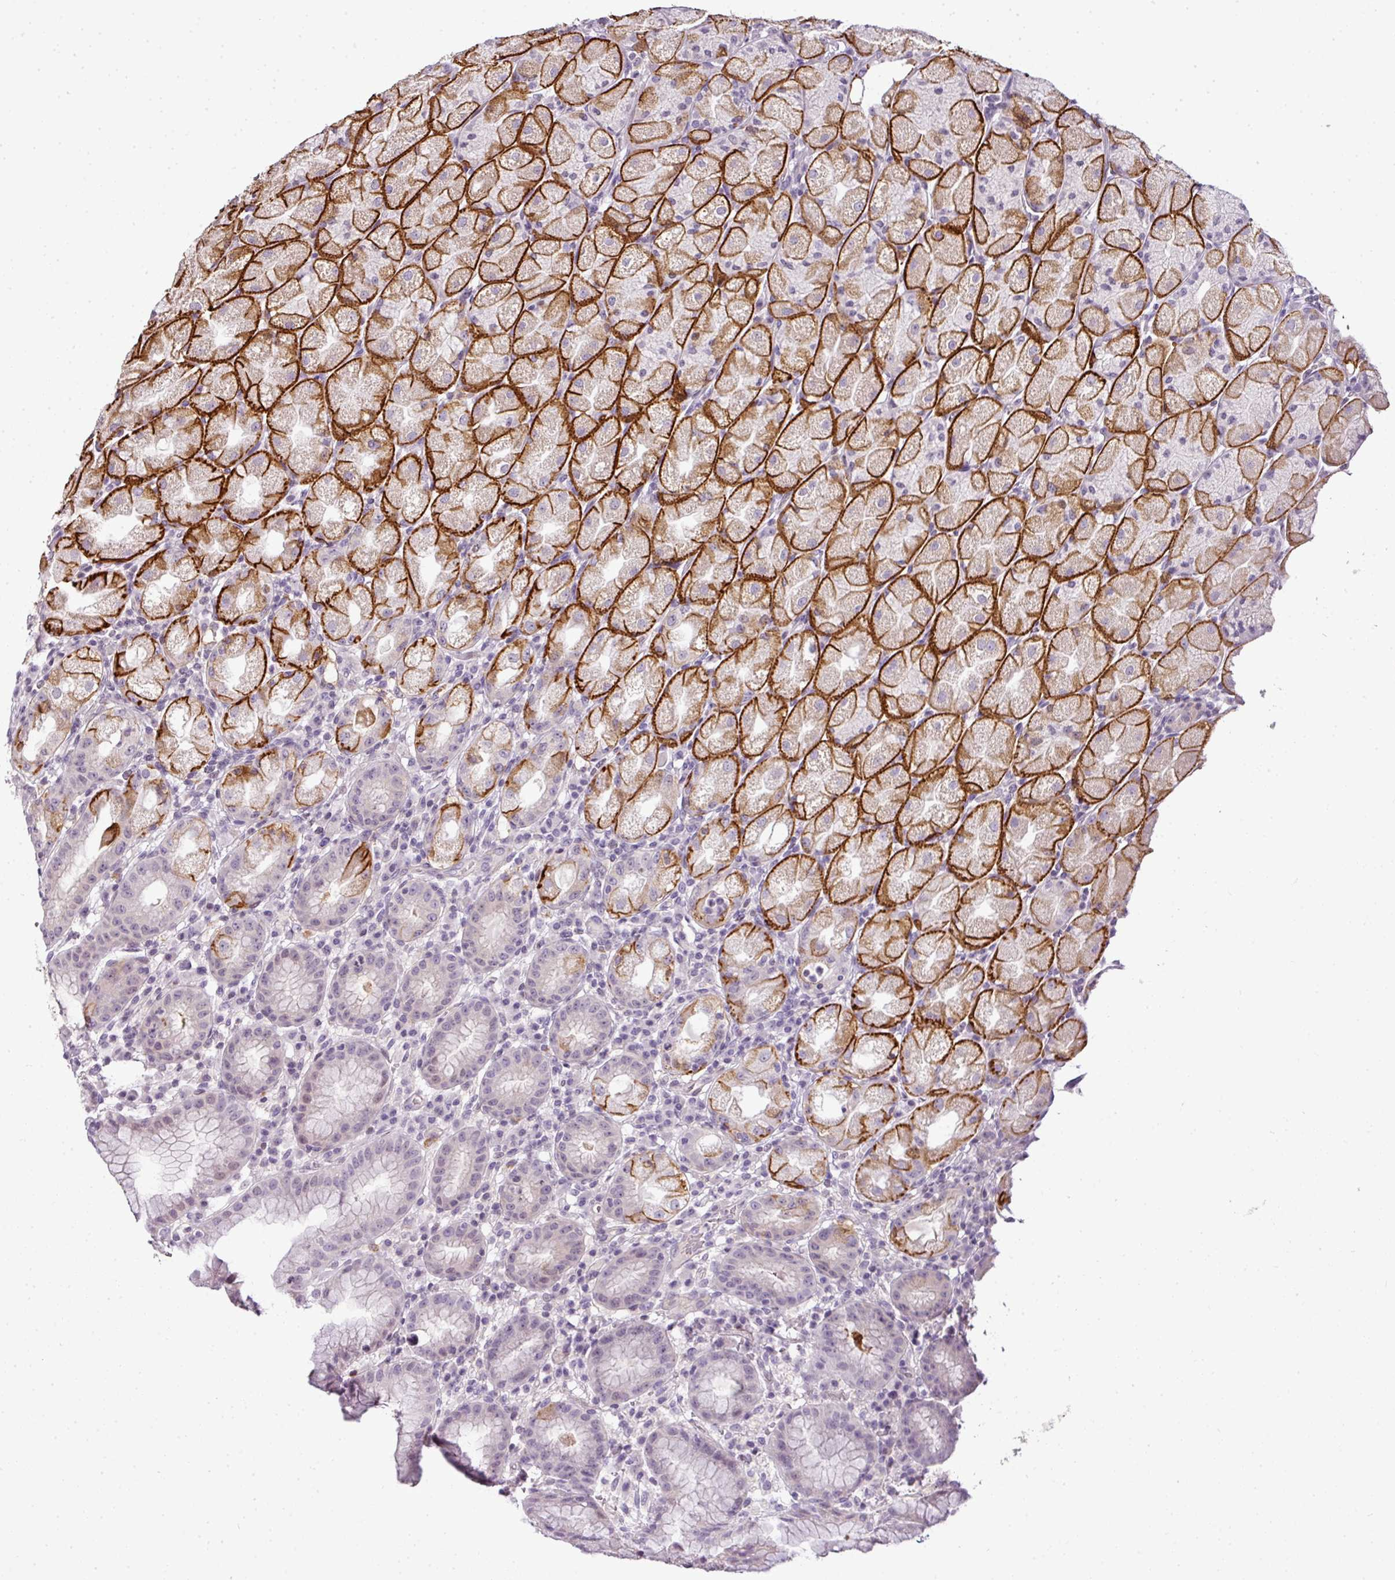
{"staining": {"intensity": "strong", "quantity": "25%-75%", "location": "cytoplasmic/membranous"}, "tissue": "stomach", "cell_type": "Glandular cells", "image_type": "normal", "snomed": [{"axis": "morphology", "description": "Normal tissue, NOS"}, {"axis": "topography", "description": "Stomach, upper"}], "caption": "DAB (3,3'-diaminobenzidine) immunohistochemical staining of unremarkable stomach reveals strong cytoplasmic/membranous protein expression in approximately 25%-75% of glandular cells. The staining was performed using DAB to visualize the protein expression in brown, while the nuclei were stained in blue with hematoxylin (Magnification: 20x).", "gene": "TEX30", "patient": {"sex": "male", "age": 52}}